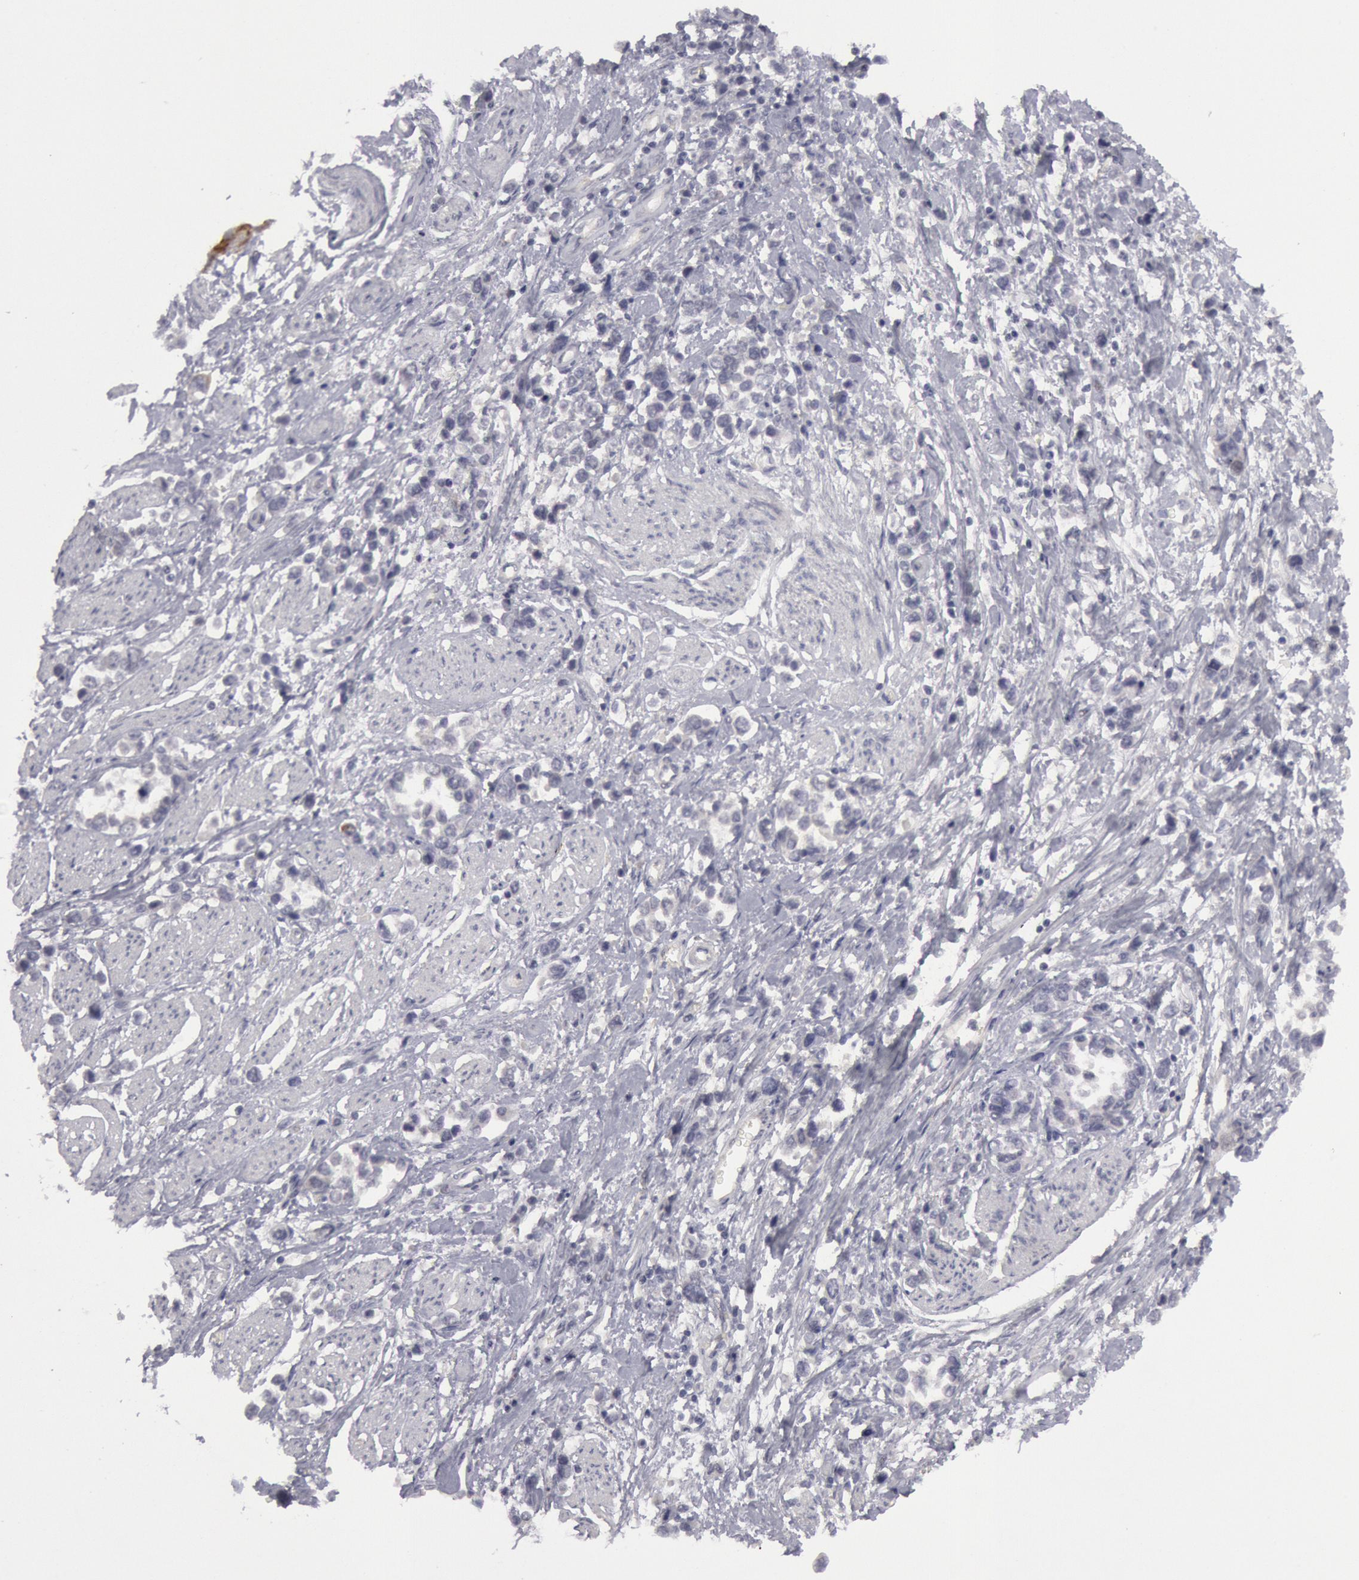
{"staining": {"intensity": "negative", "quantity": "none", "location": "none"}, "tissue": "stomach cancer", "cell_type": "Tumor cells", "image_type": "cancer", "snomed": [{"axis": "morphology", "description": "Adenocarcinoma, NOS"}, {"axis": "topography", "description": "Stomach, upper"}], "caption": "Photomicrograph shows no significant protein expression in tumor cells of stomach cancer (adenocarcinoma).", "gene": "JOSD1", "patient": {"sex": "male", "age": 76}}